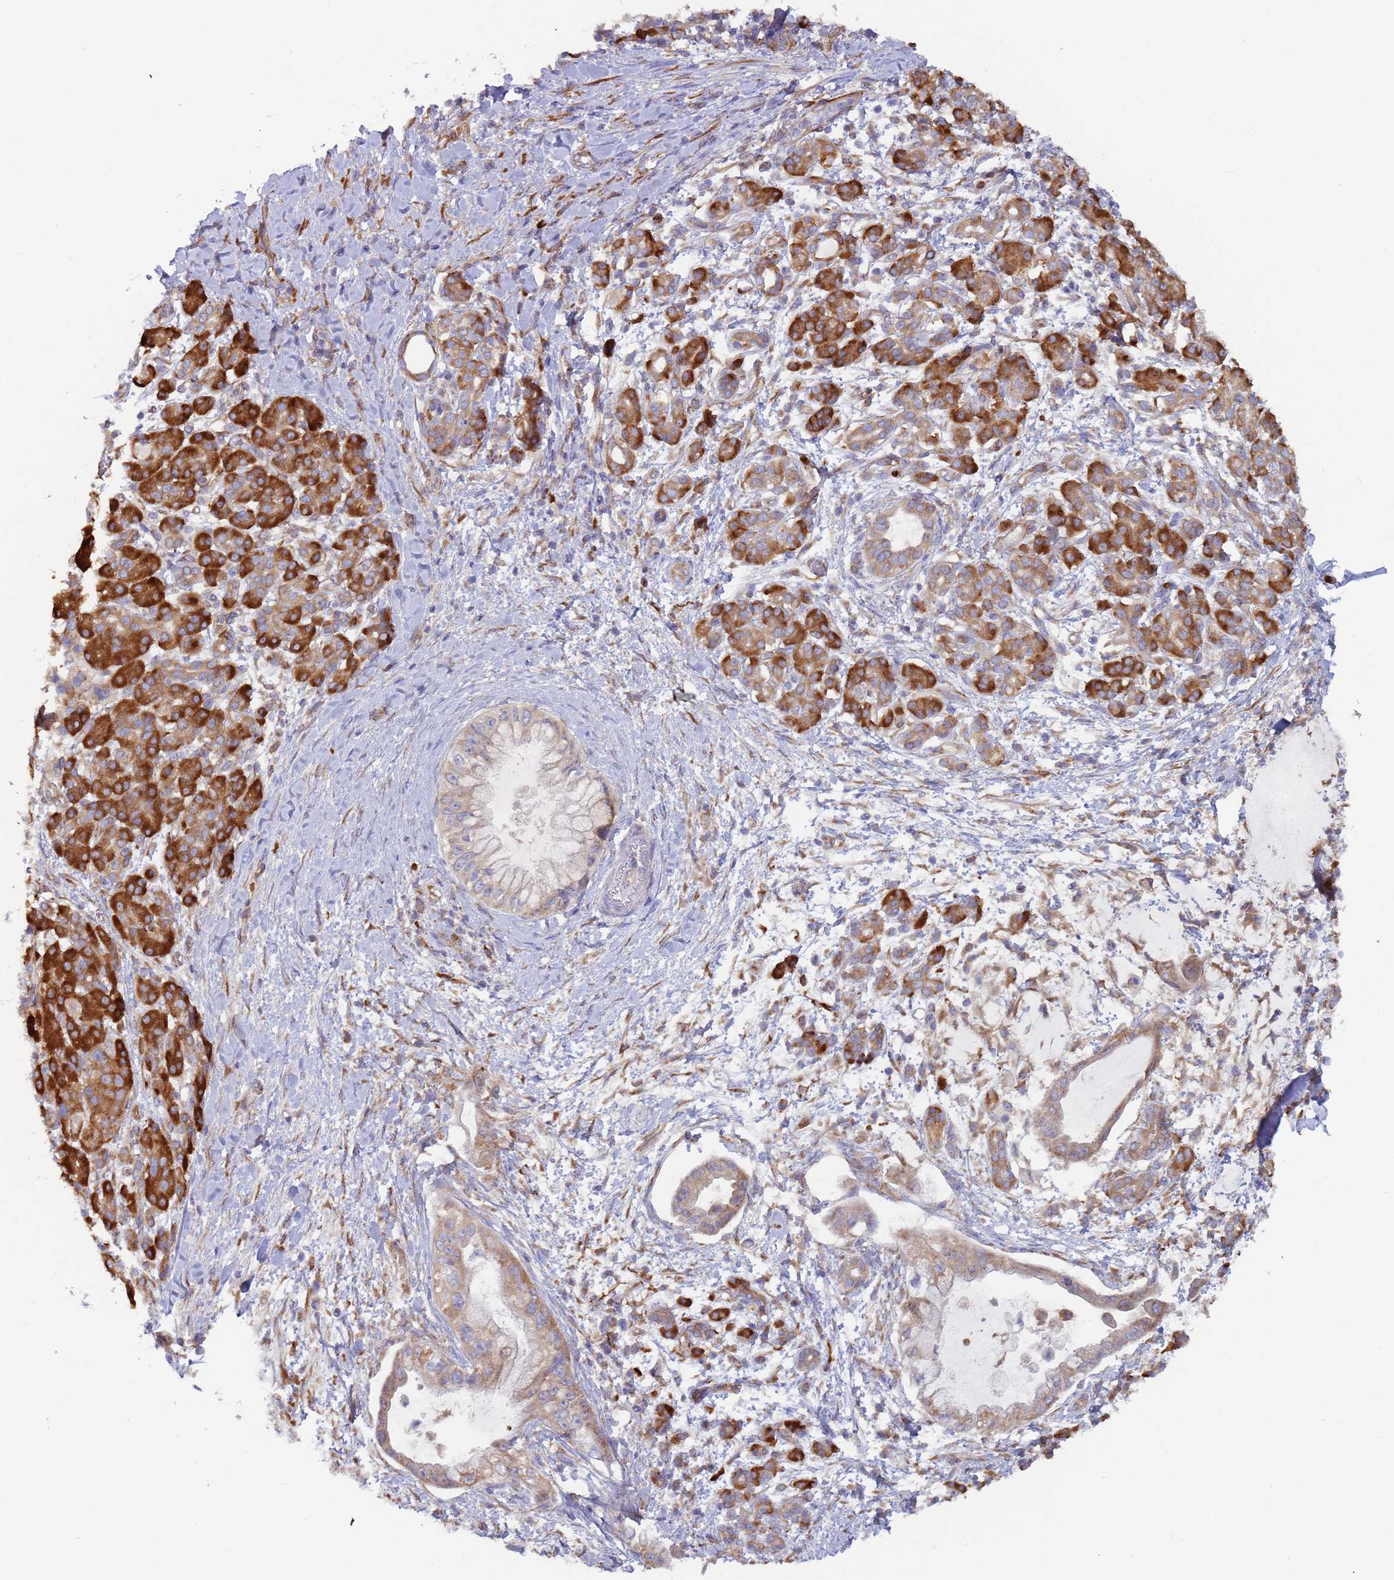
{"staining": {"intensity": "moderate", "quantity": ">75%", "location": "cytoplasmic/membranous"}, "tissue": "pancreatic cancer", "cell_type": "Tumor cells", "image_type": "cancer", "snomed": [{"axis": "morphology", "description": "Adenocarcinoma, NOS"}, {"axis": "topography", "description": "Pancreas"}], "caption": "Pancreatic cancer stained for a protein (brown) reveals moderate cytoplasmic/membranous positive positivity in about >75% of tumor cells.", "gene": "ZNF844", "patient": {"sex": "male", "age": 48}}